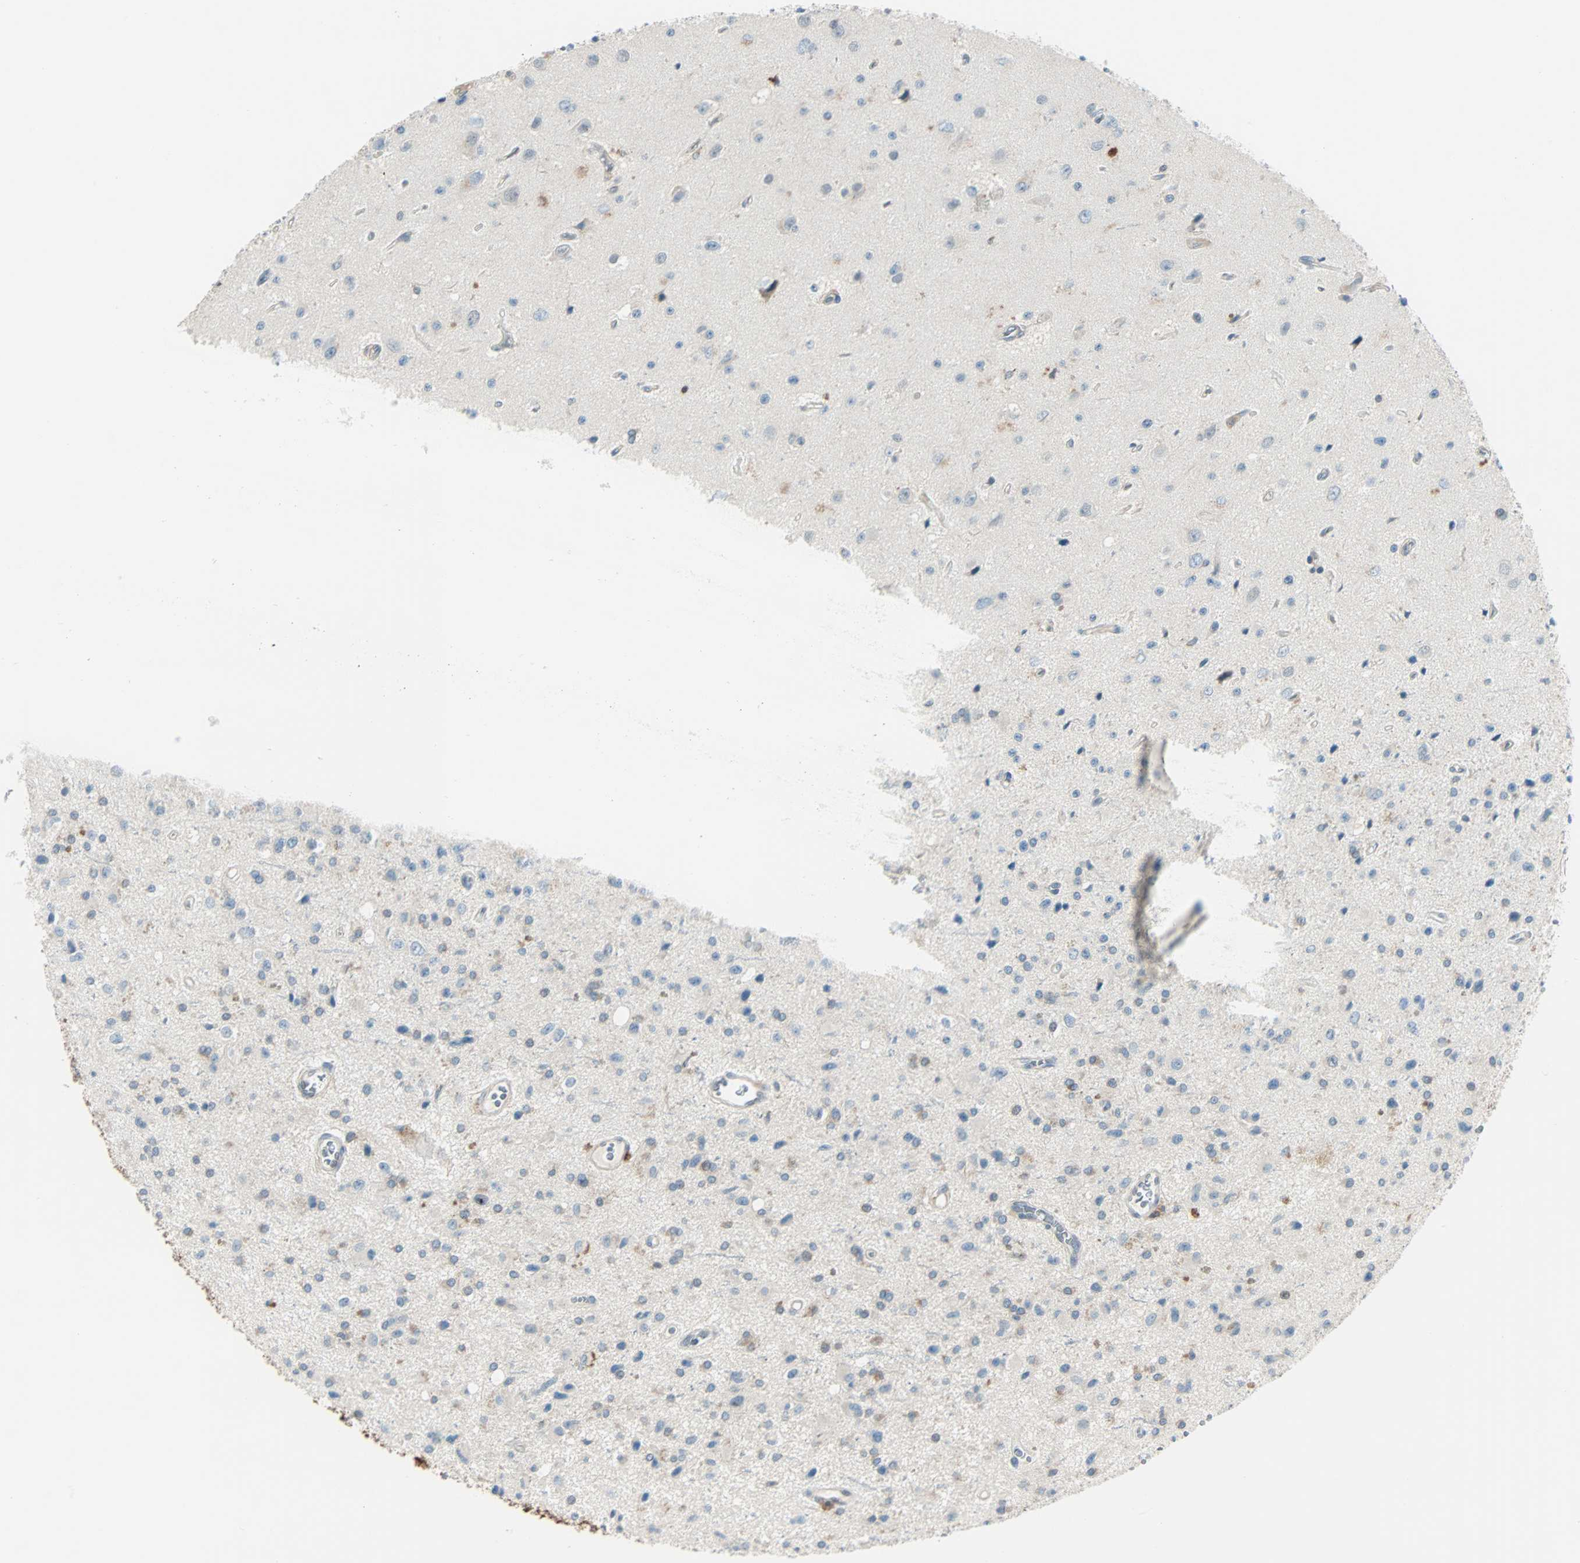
{"staining": {"intensity": "weak", "quantity": "<25%", "location": "cytoplasmic/membranous"}, "tissue": "glioma", "cell_type": "Tumor cells", "image_type": "cancer", "snomed": [{"axis": "morphology", "description": "Glioma, malignant, Low grade"}, {"axis": "topography", "description": "Brain"}], "caption": "Tumor cells show no significant protein positivity in low-grade glioma (malignant).", "gene": "SMIM8", "patient": {"sex": "male", "age": 58}}